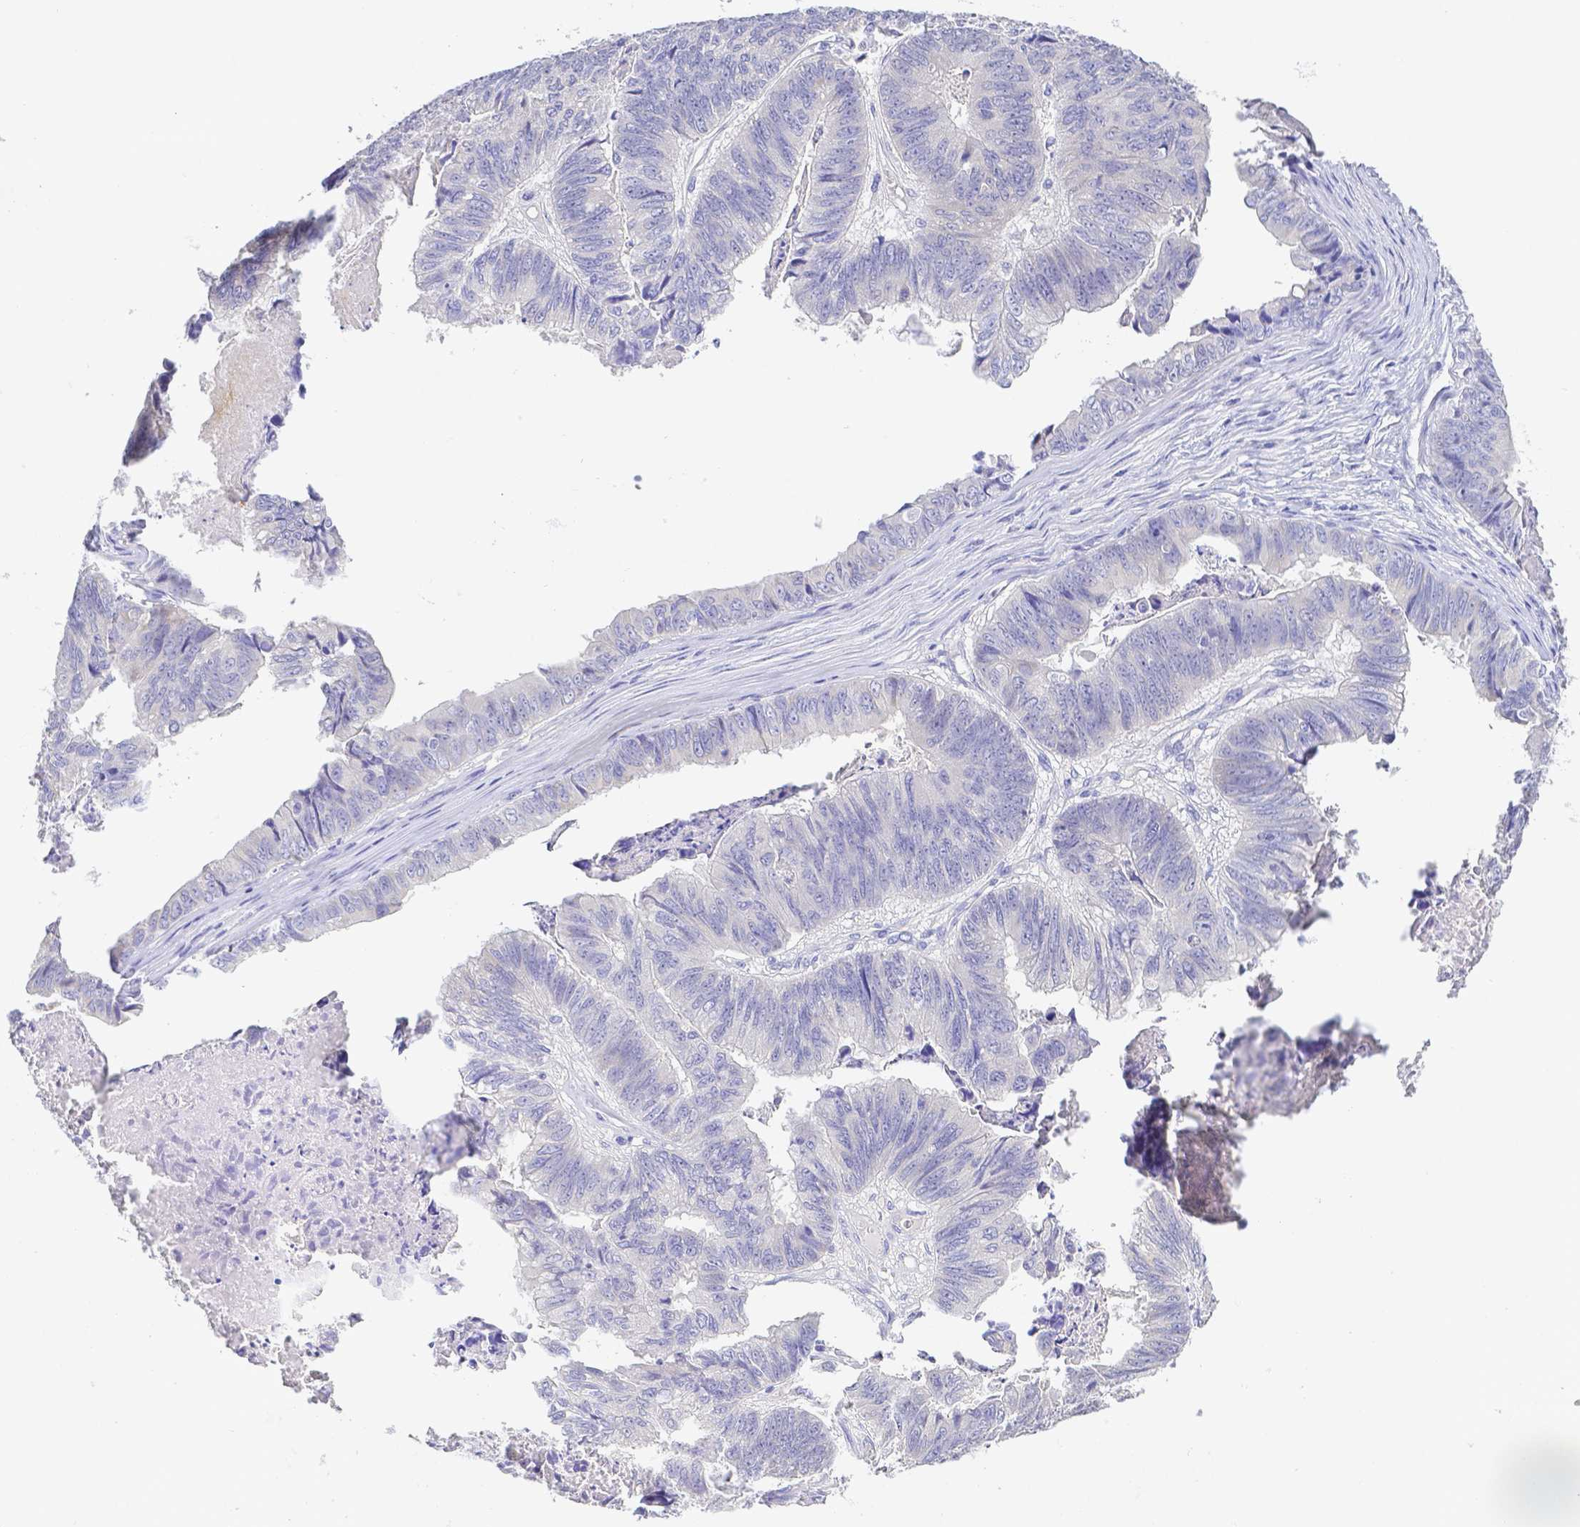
{"staining": {"intensity": "negative", "quantity": "none", "location": "none"}, "tissue": "stomach cancer", "cell_type": "Tumor cells", "image_type": "cancer", "snomed": [{"axis": "morphology", "description": "Adenocarcinoma, NOS"}, {"axis": "topography", "description": "Stomach, lower"}], "caption": "Immunohistochemistry image of stomach cancer (adenocarcinoma) stained for a protein (brown), which demonstrates no positivity in tumor cells. (Brightfield microscopy of DAB (3,3'-diaminobenzidine) immunohistochemistry at high magnification).", "gene": "ZG16B", "patient": {"sex": "male", "age": 77}}